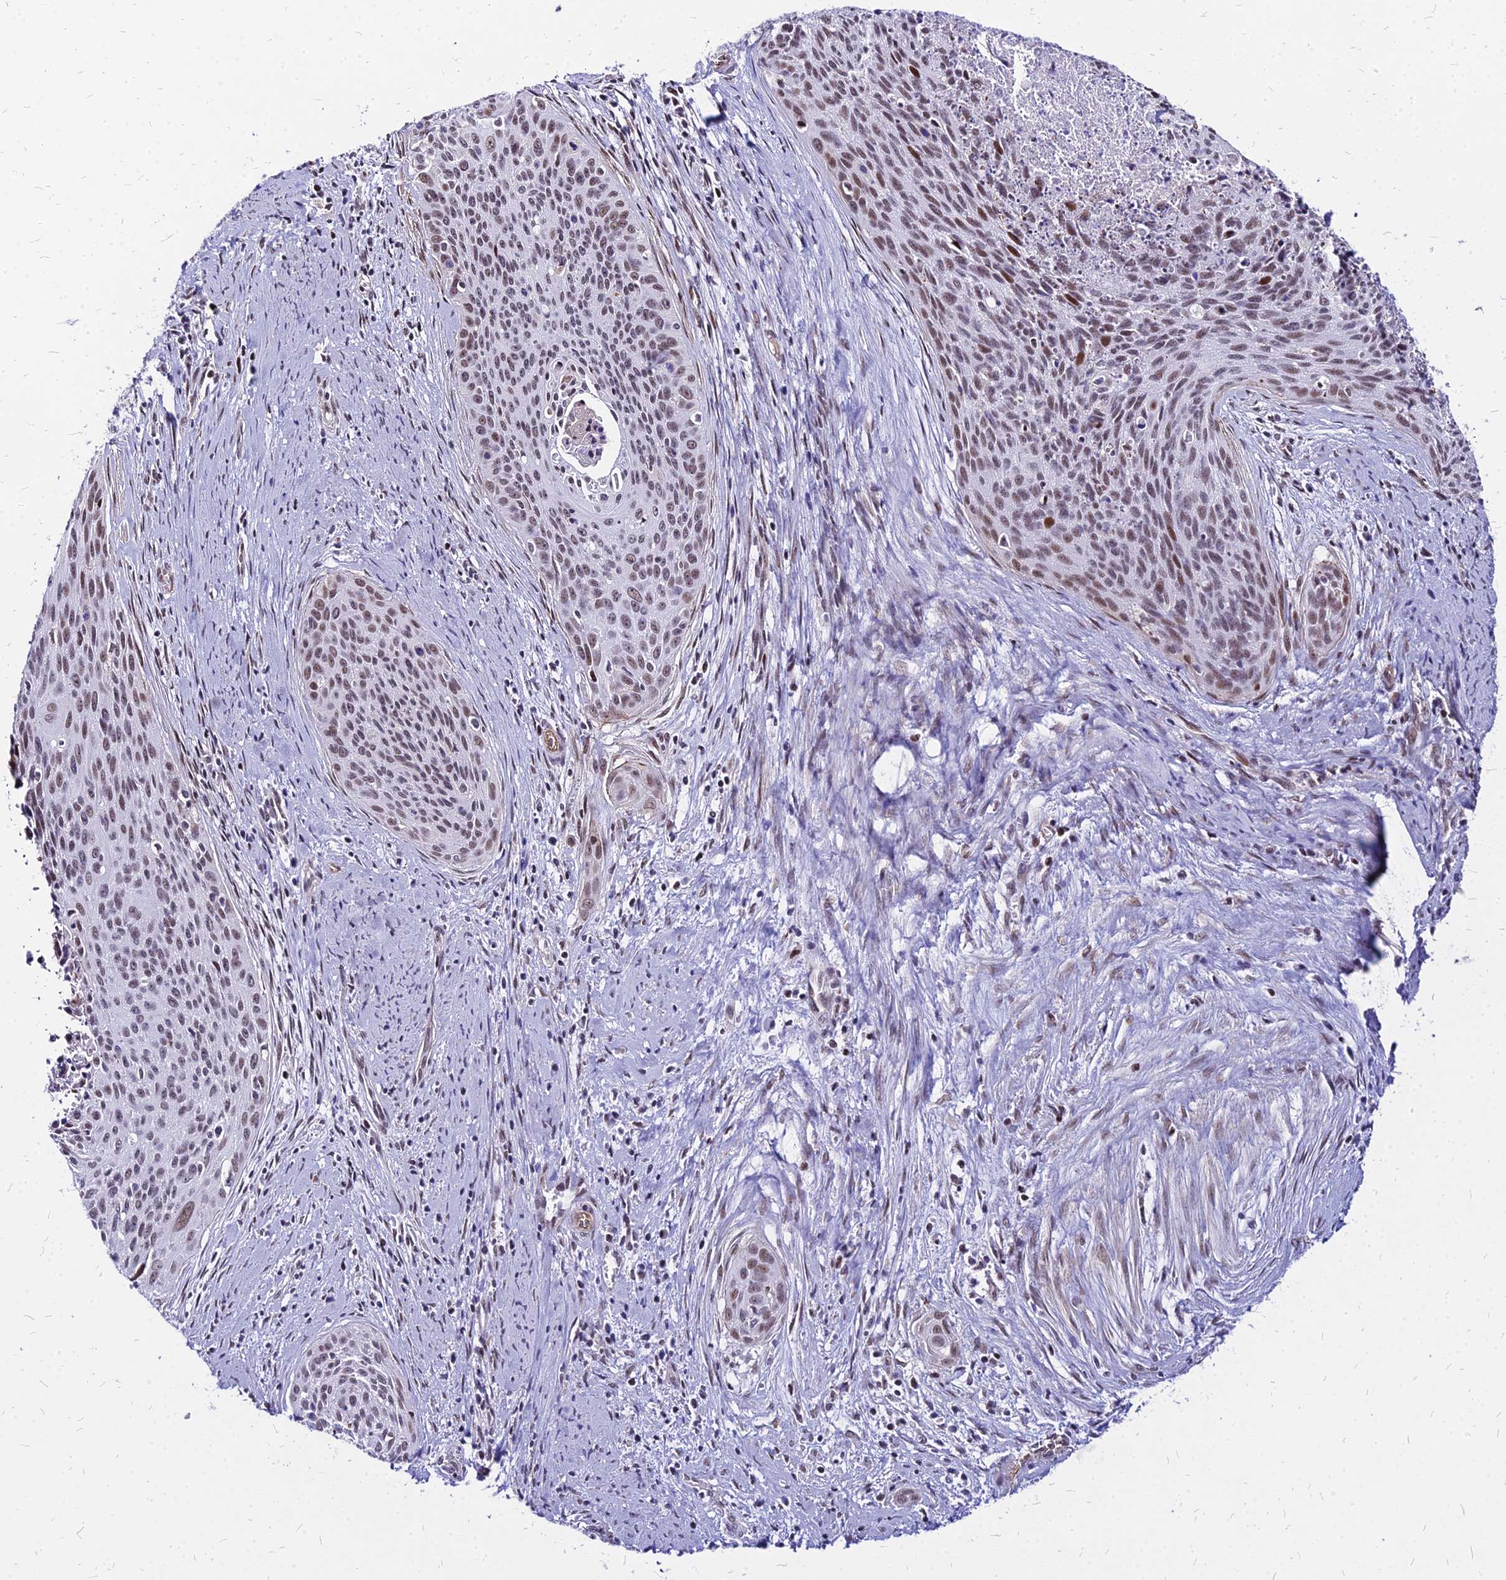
{"staining": {"intensity": "moderate", "quantity": "25%-75%", "location": "nuclear"}, "tissue": "cervical cancer", "cell_type": "Tumor cells", "image_type": "cancer", "snomed": [{"axis": "morphology", "description": "Squamous cell carcinoma, NOS"}, {"axis": "topography", "description": "Cervix"}], "caption": "High-magnification brightfield microscopy of cervical cancer (squamous cell carcinoma) stained with DAB (3,3'-diaminobenzidine) (brown) and counterstained with hematoxylin (blue). tumor cells exhibit moderate nuclear positivity is identified in approximately25%-75% of cells. Immunohistochemistry stains the protein in brown and the nuclei are stained blue.", "gene": "FDX2", "patient": {"sex": "female", "age": 55}}